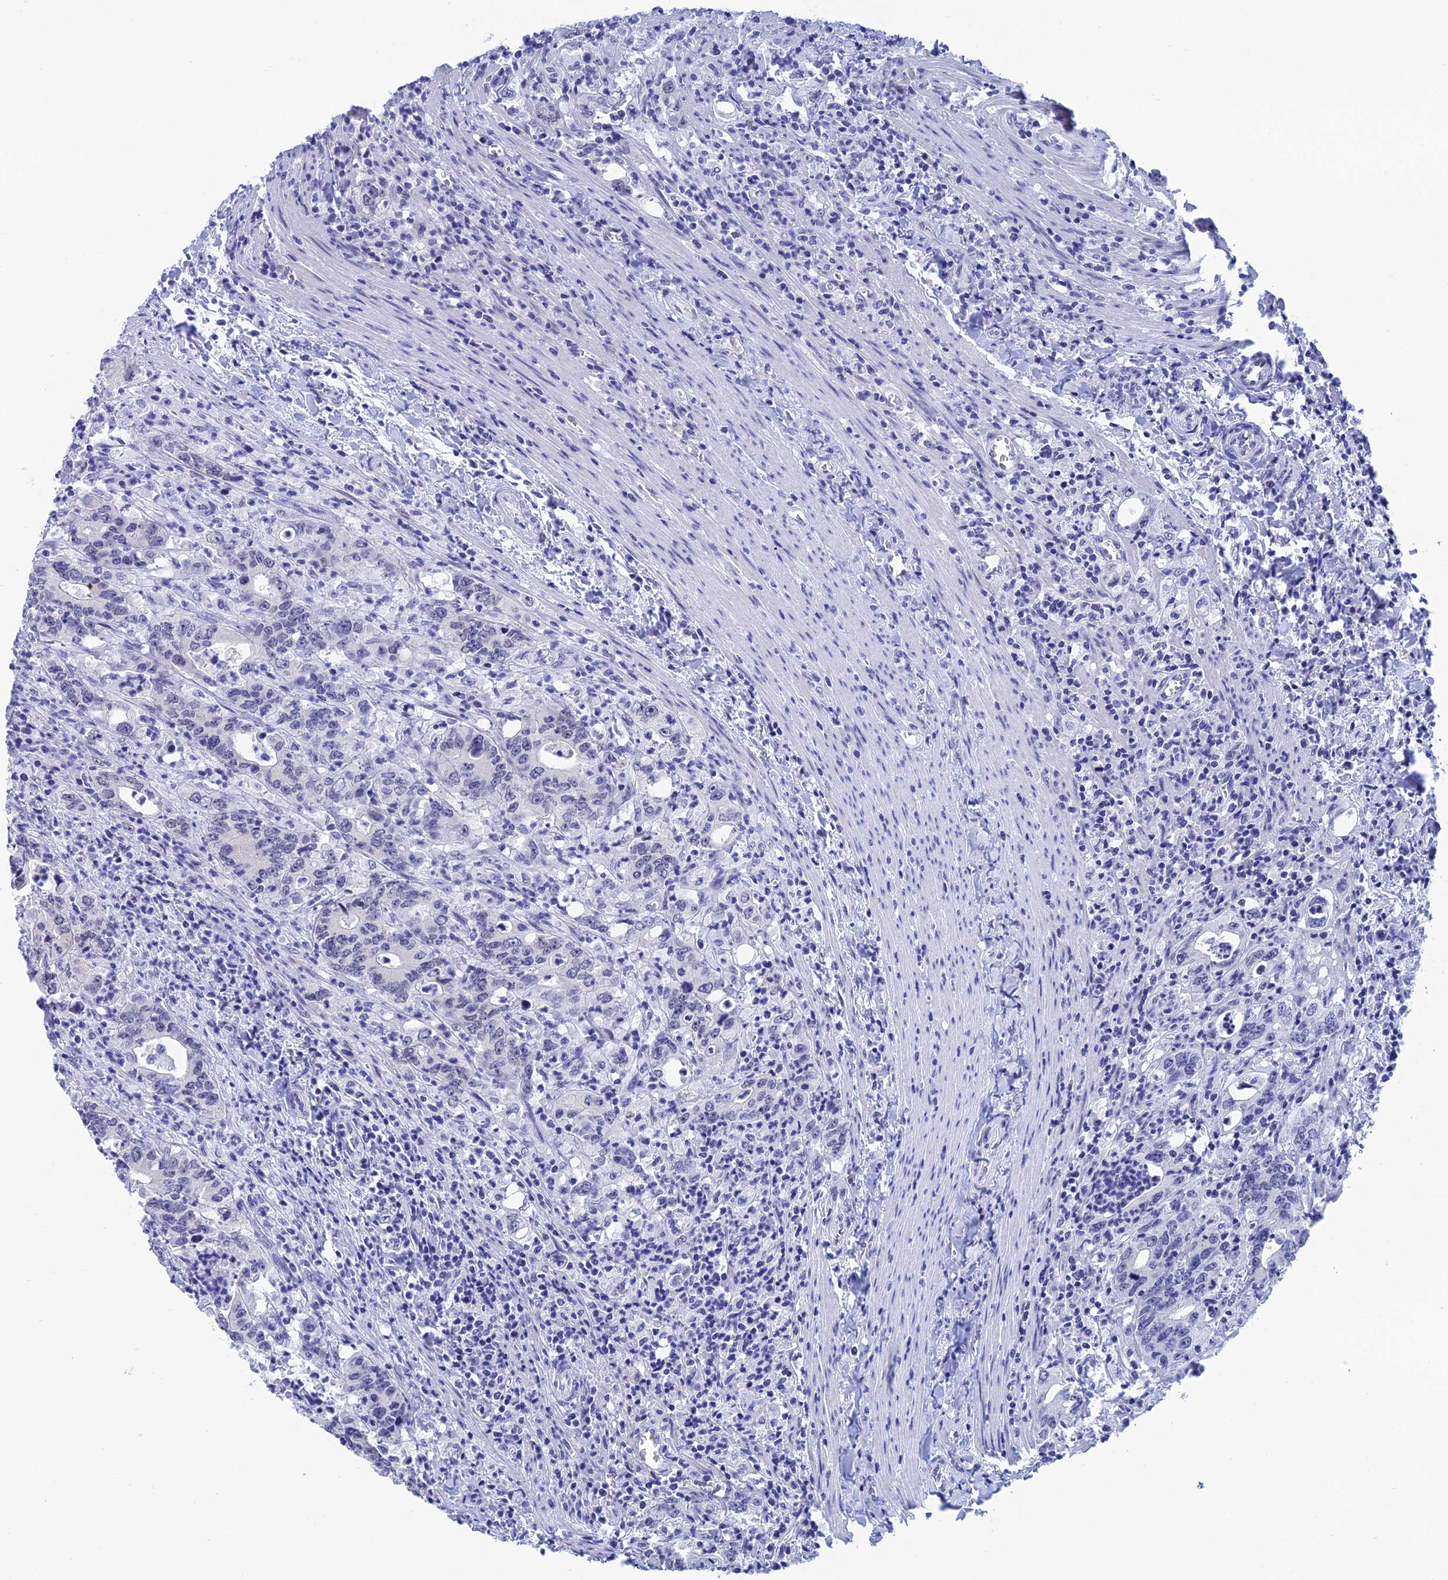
{"staining": {"intensity": "negative", "quantity": "none", "location": "none"}, "tissue": "colorectal cancer", "cell_type": "Tumor cells", "image_type": "cancer", "snomed": [{"axis": "morphology", "description": "Adenocarcinoma, NOS"}, {"axis": "topography", "description": "Colon"}], "caption": "There is no significant positivity in tumor cells of colorectal adenocarcinoma.", "gene": "NABP2", "patient": {"sex": "female", "age": 75}}